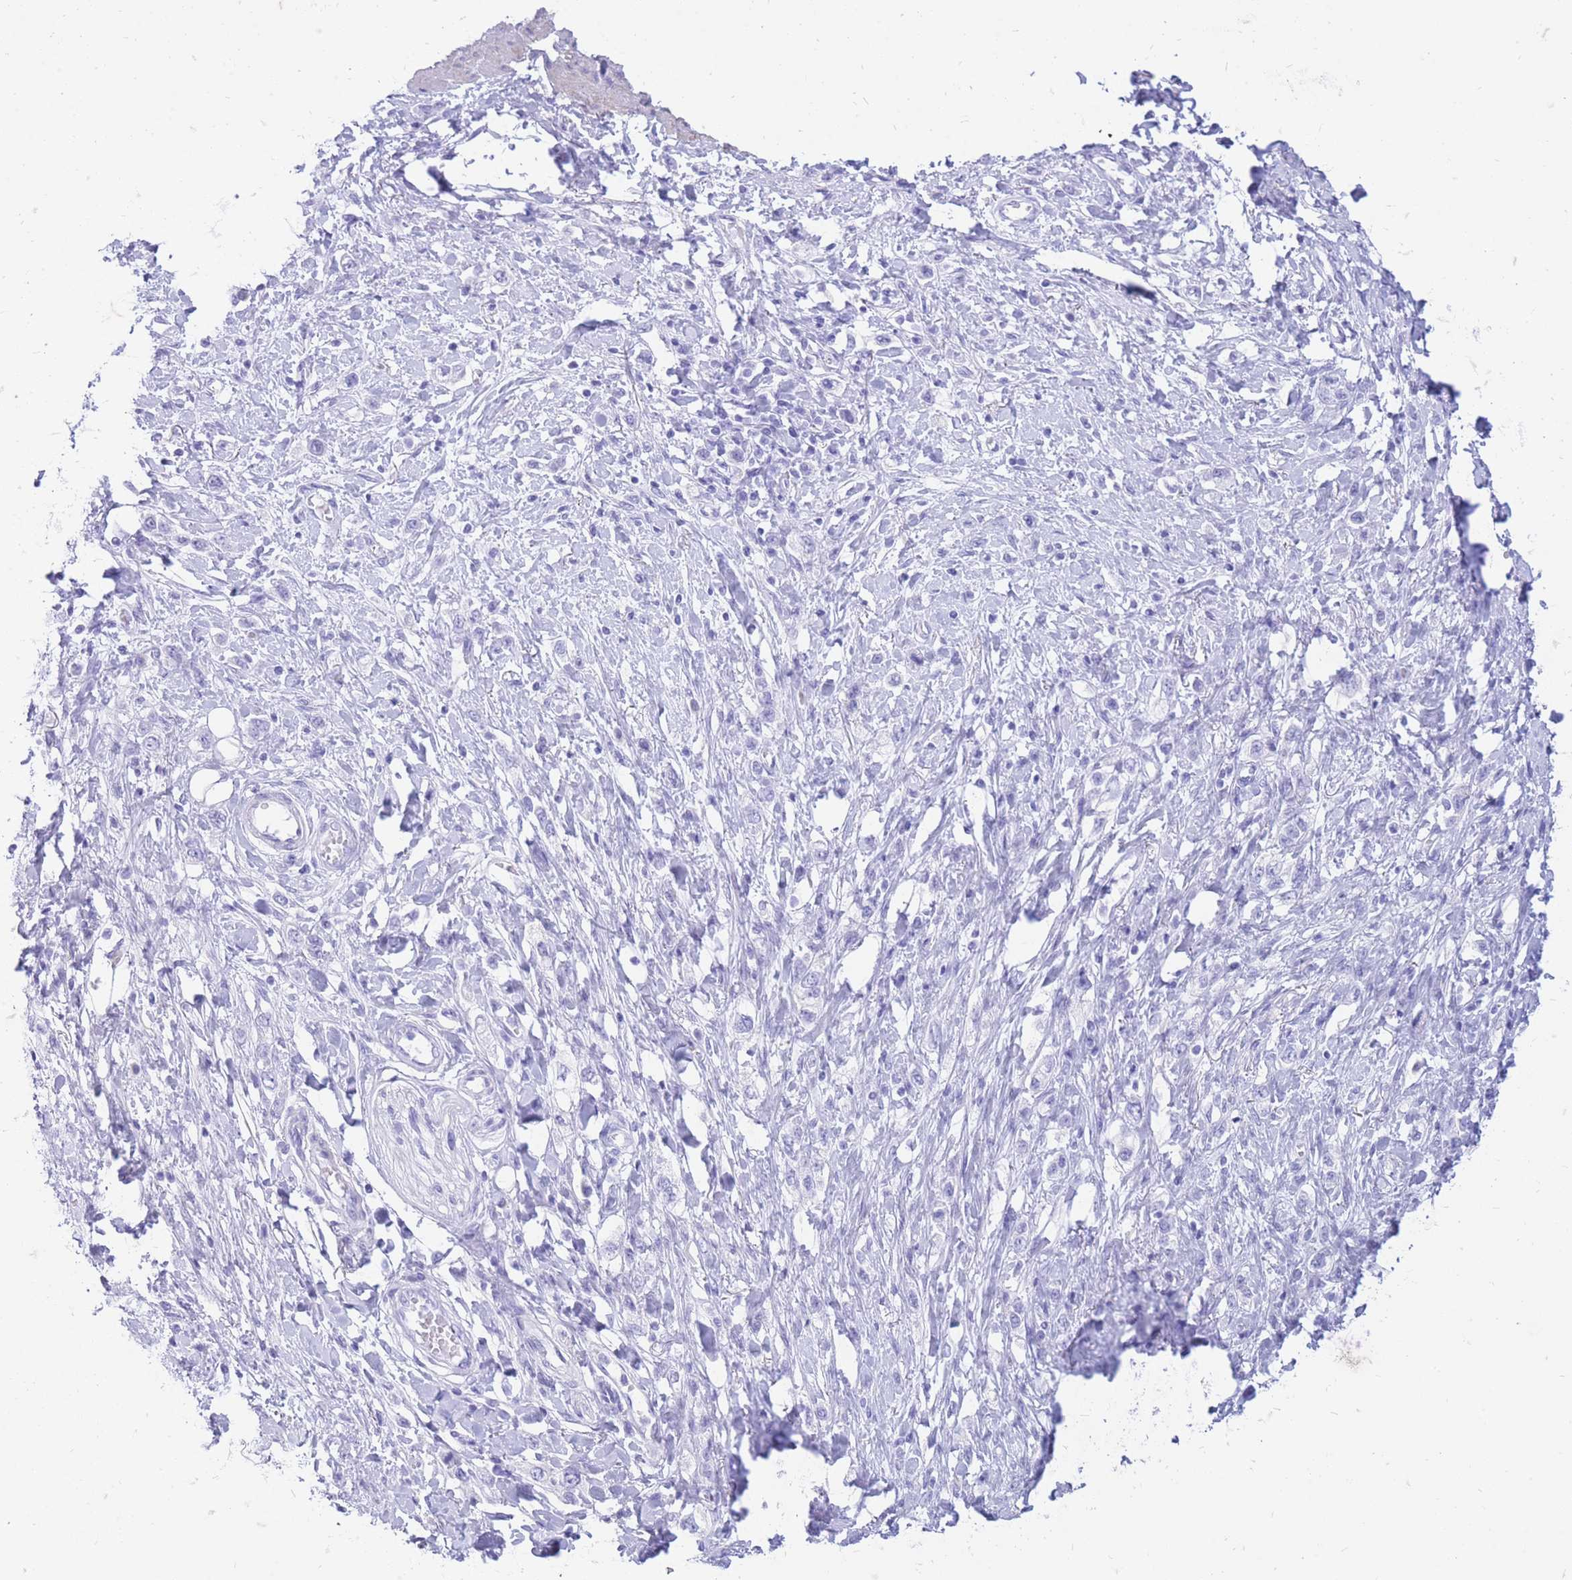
{"staining": {"intensity": "negative", "quantity": "none", "location": "none"}, "tissue": "stomach cancer", "cell_type": "Tumor cells", "image_type": "cancer", "snomed": [{"axis": "morphology", "description": "Adenocarcinoma, NOS"}, {"axis": "topography", "description": "Stomach"}], "caption": "The micrograph reveals no significant expression in tumor cells of stomach cancer (adenocarcinoma).", "gene": "ZFP37", "patient": {"sex": "female", "age": 65}}